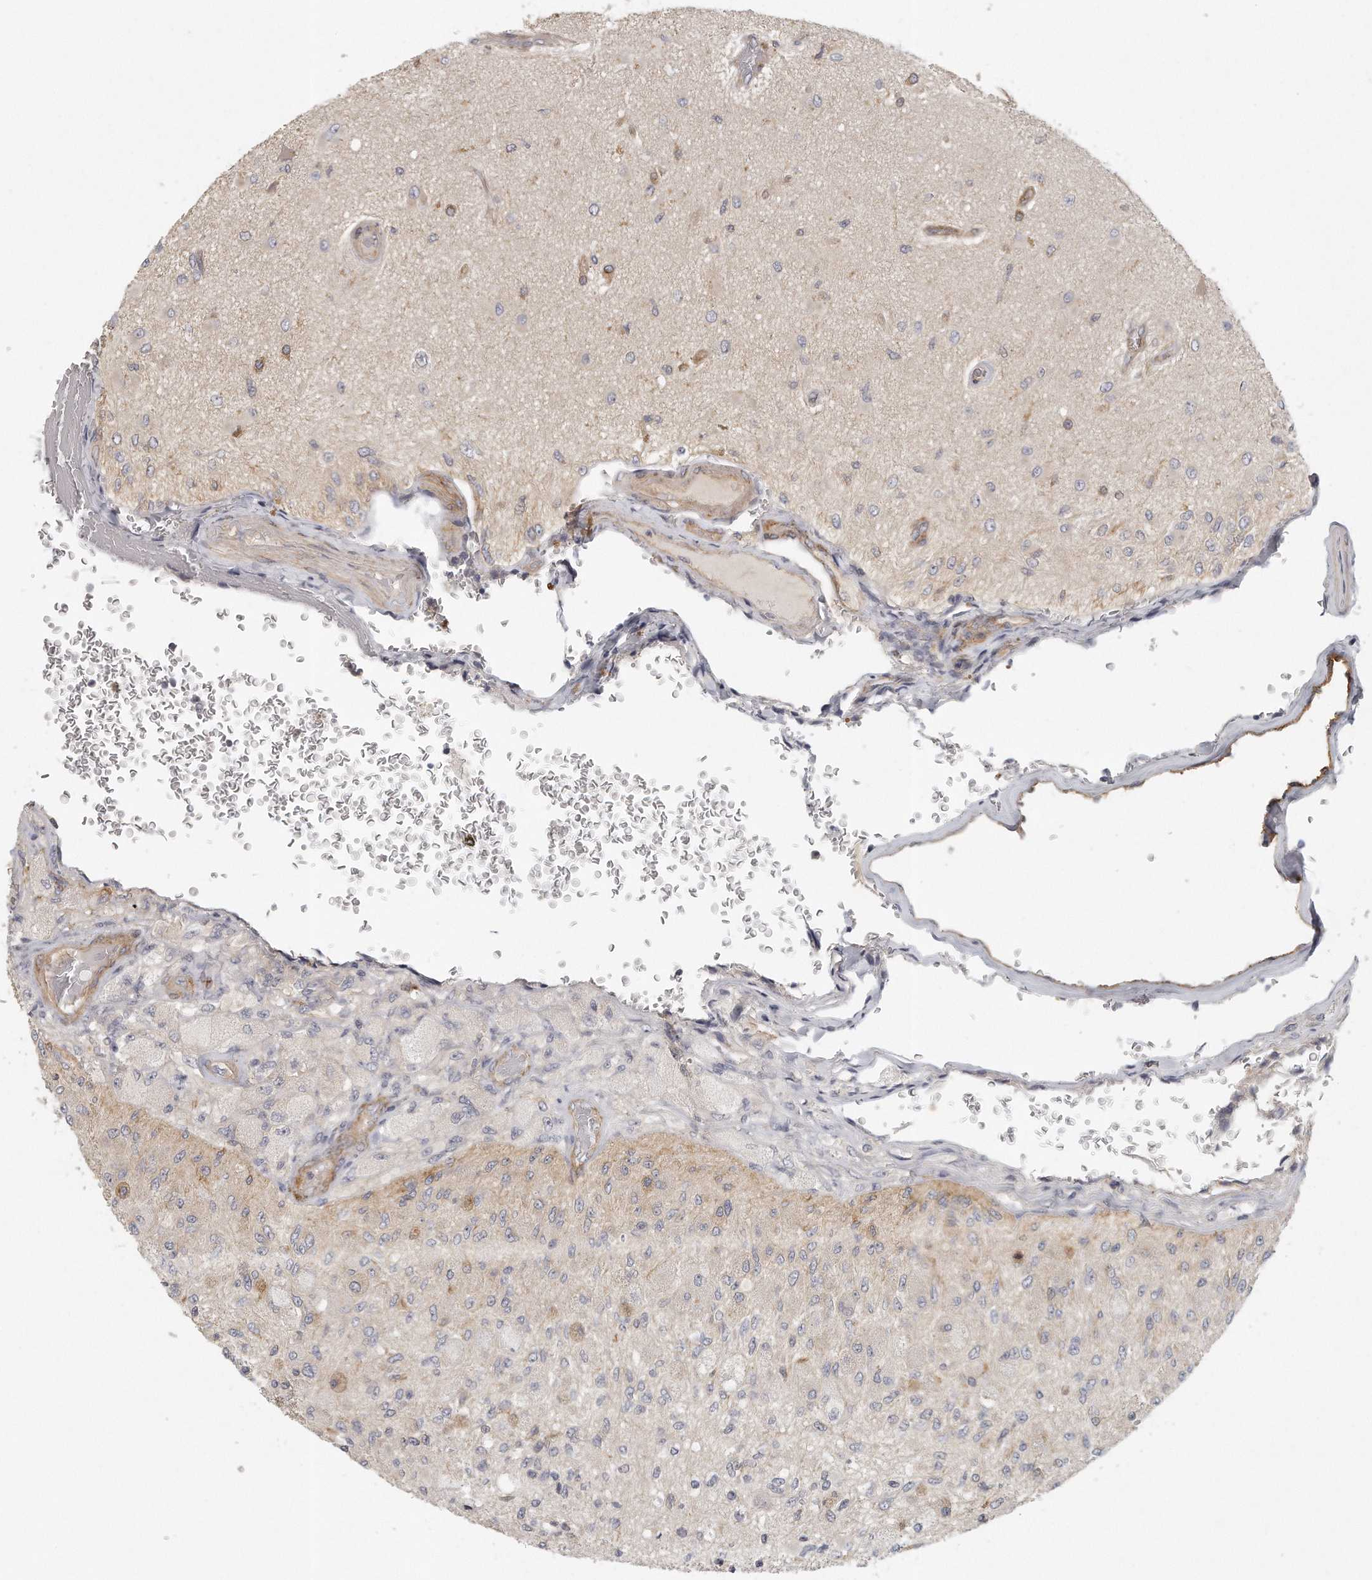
{"staining": {"intensity": "negative", "quantity": "none", "location": "none"}, "tissue": "glioma", "cell_type": "Tumor cells", "image_type": "cancer", "snomed": [{"axis": "morphology", "description": "Normal tissue, NOS"}, {"axis": "morphology", "description": "Glioma, malignant, High grade"}, {"axis": "topography", "description": "Cerebral cortex"}], "caption": "Immunohistochemical staining of human glioma shows no significant staining in tumor cells.", "gene": "MTERF4", "patient": {"sex": "male", "age": 77}}